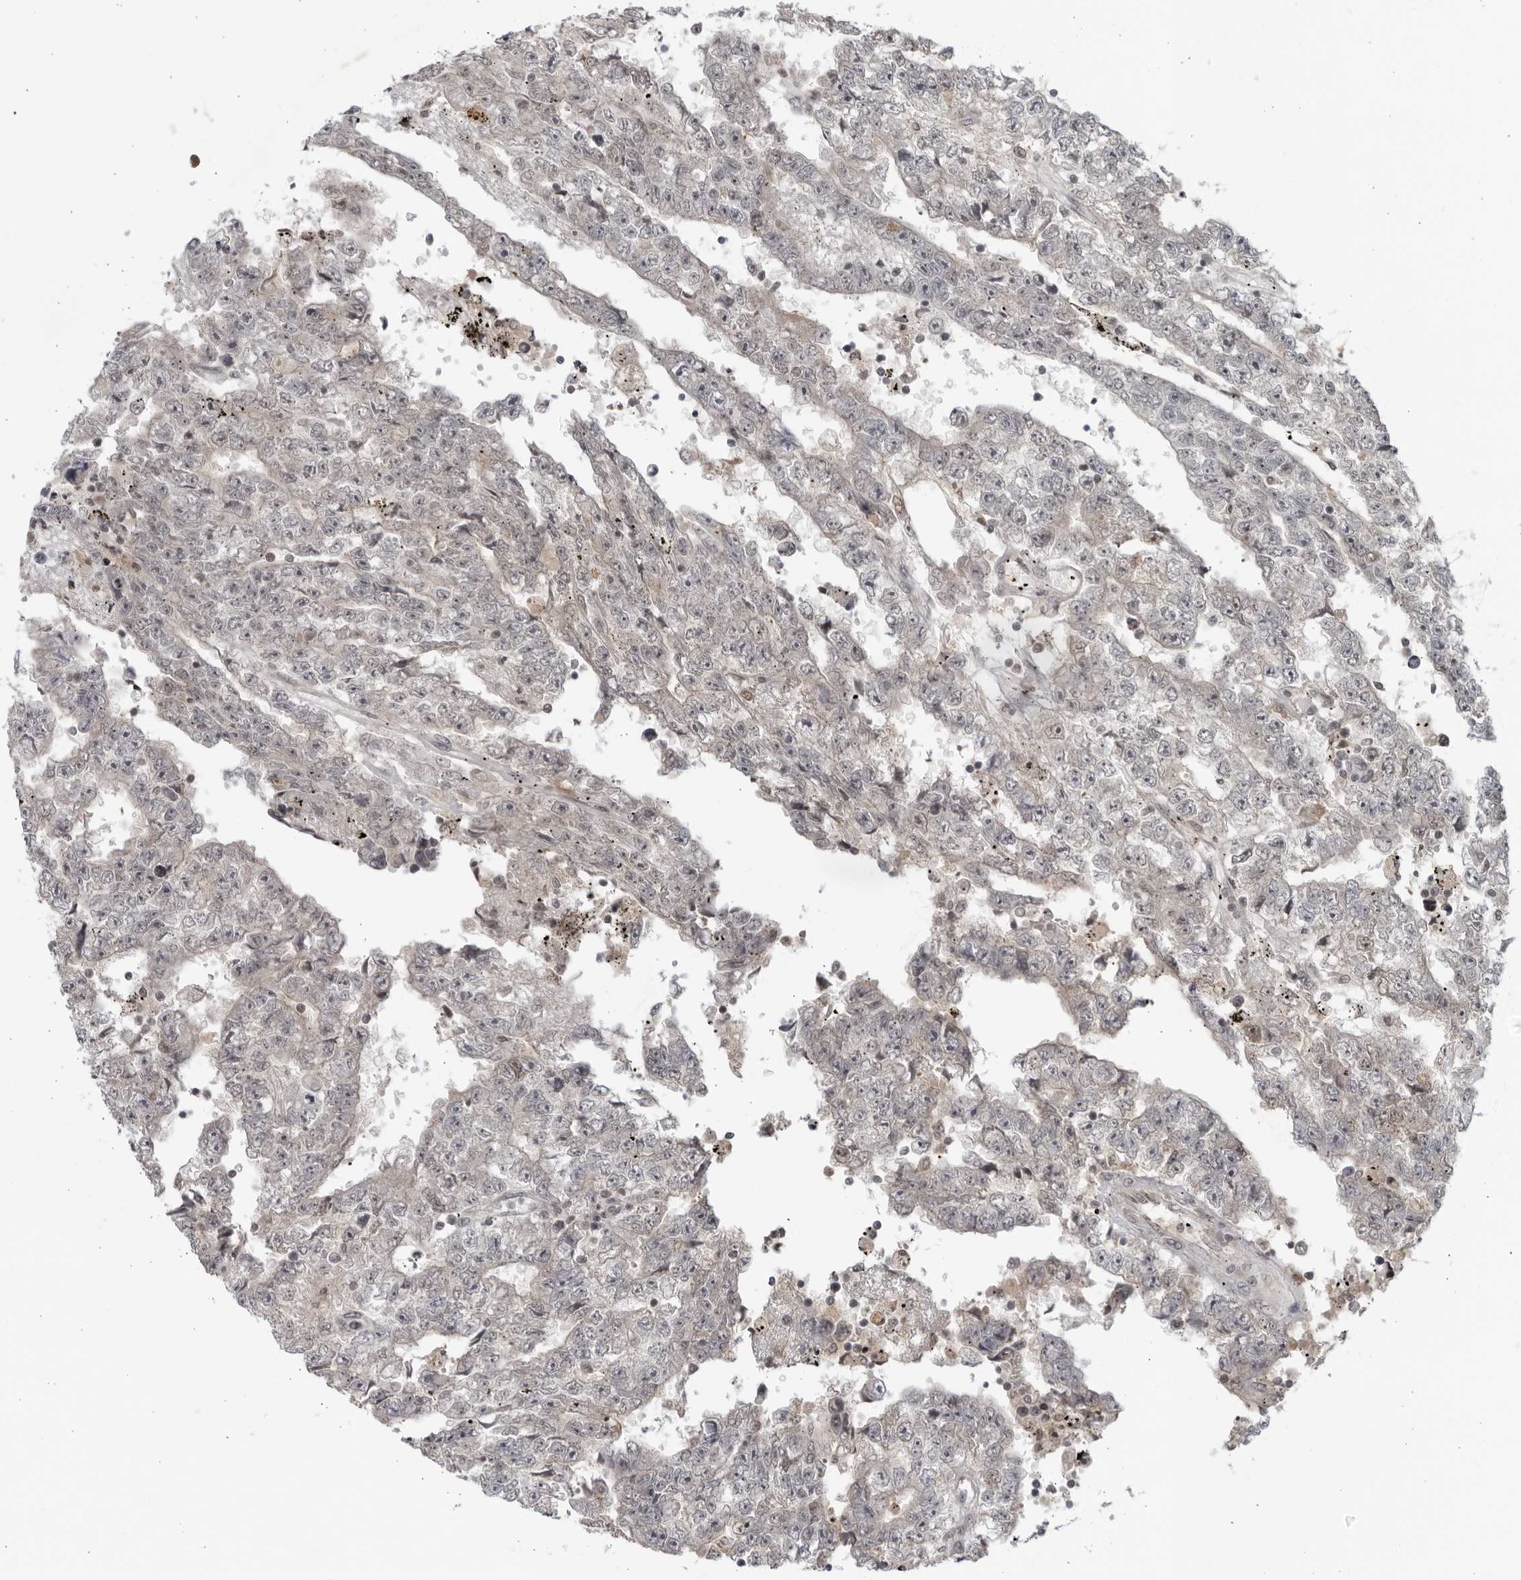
{"staining": {"intensity": "negative", "quantity": "none", "location": "none"}, "tissue": "testis cancer", "cell_type": "Tumor cells", "image_type": "cancer", "snomed": [{"axis": "morphology", "description": "Carcinoma, Embryonal, NOS"}, {"axis": "topography", "description": "Testis"}], "caption": "This image is of testis cancer stained with immunohistochemistry to label a protein in brown with the nuclei are counter-stained blue. There is no positivity in tumor cells. (DAB IHC, high magnification).", "gene": "DTL", "patient": {"sex": "male", "age": 25}}